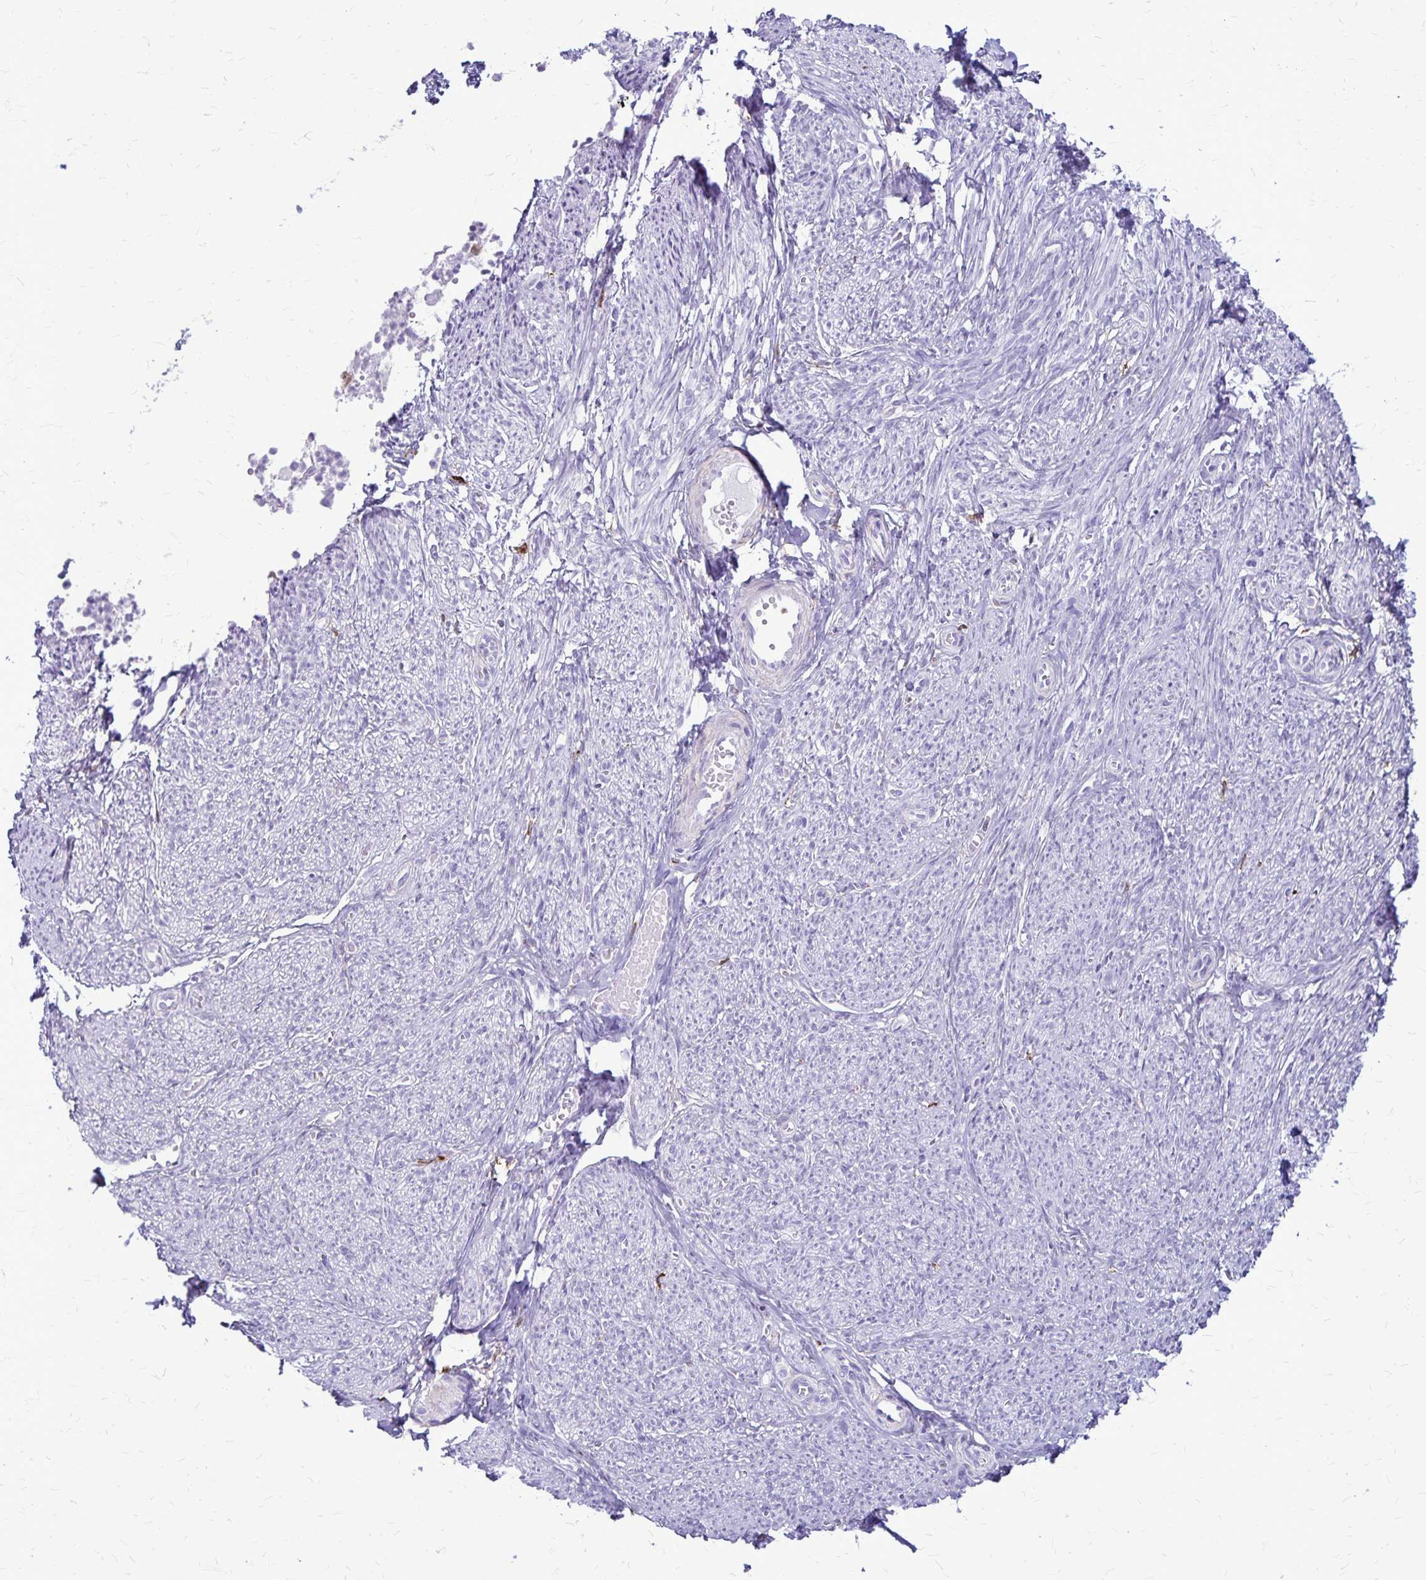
{"staining": {"intensity": "negative", "quantity": "none", "location": "none"}, "tissue": "smooth muscle", "cell_type": "Smooth muscle cells", "image_type": "normal", "snomed": [{"axis": "morphology", "description": "Normal tissue, NOS"}, {"axis": "topography", "description": "Smooth muscle"}], "caption": "Immunohistochemistry photomicrograph of unremarkable smooth muscle stained for a protein (brown), which displays no staining in smooth muscle cells.", "gene": "RTN1", "patient": {"sex": "female", "age": 65}}